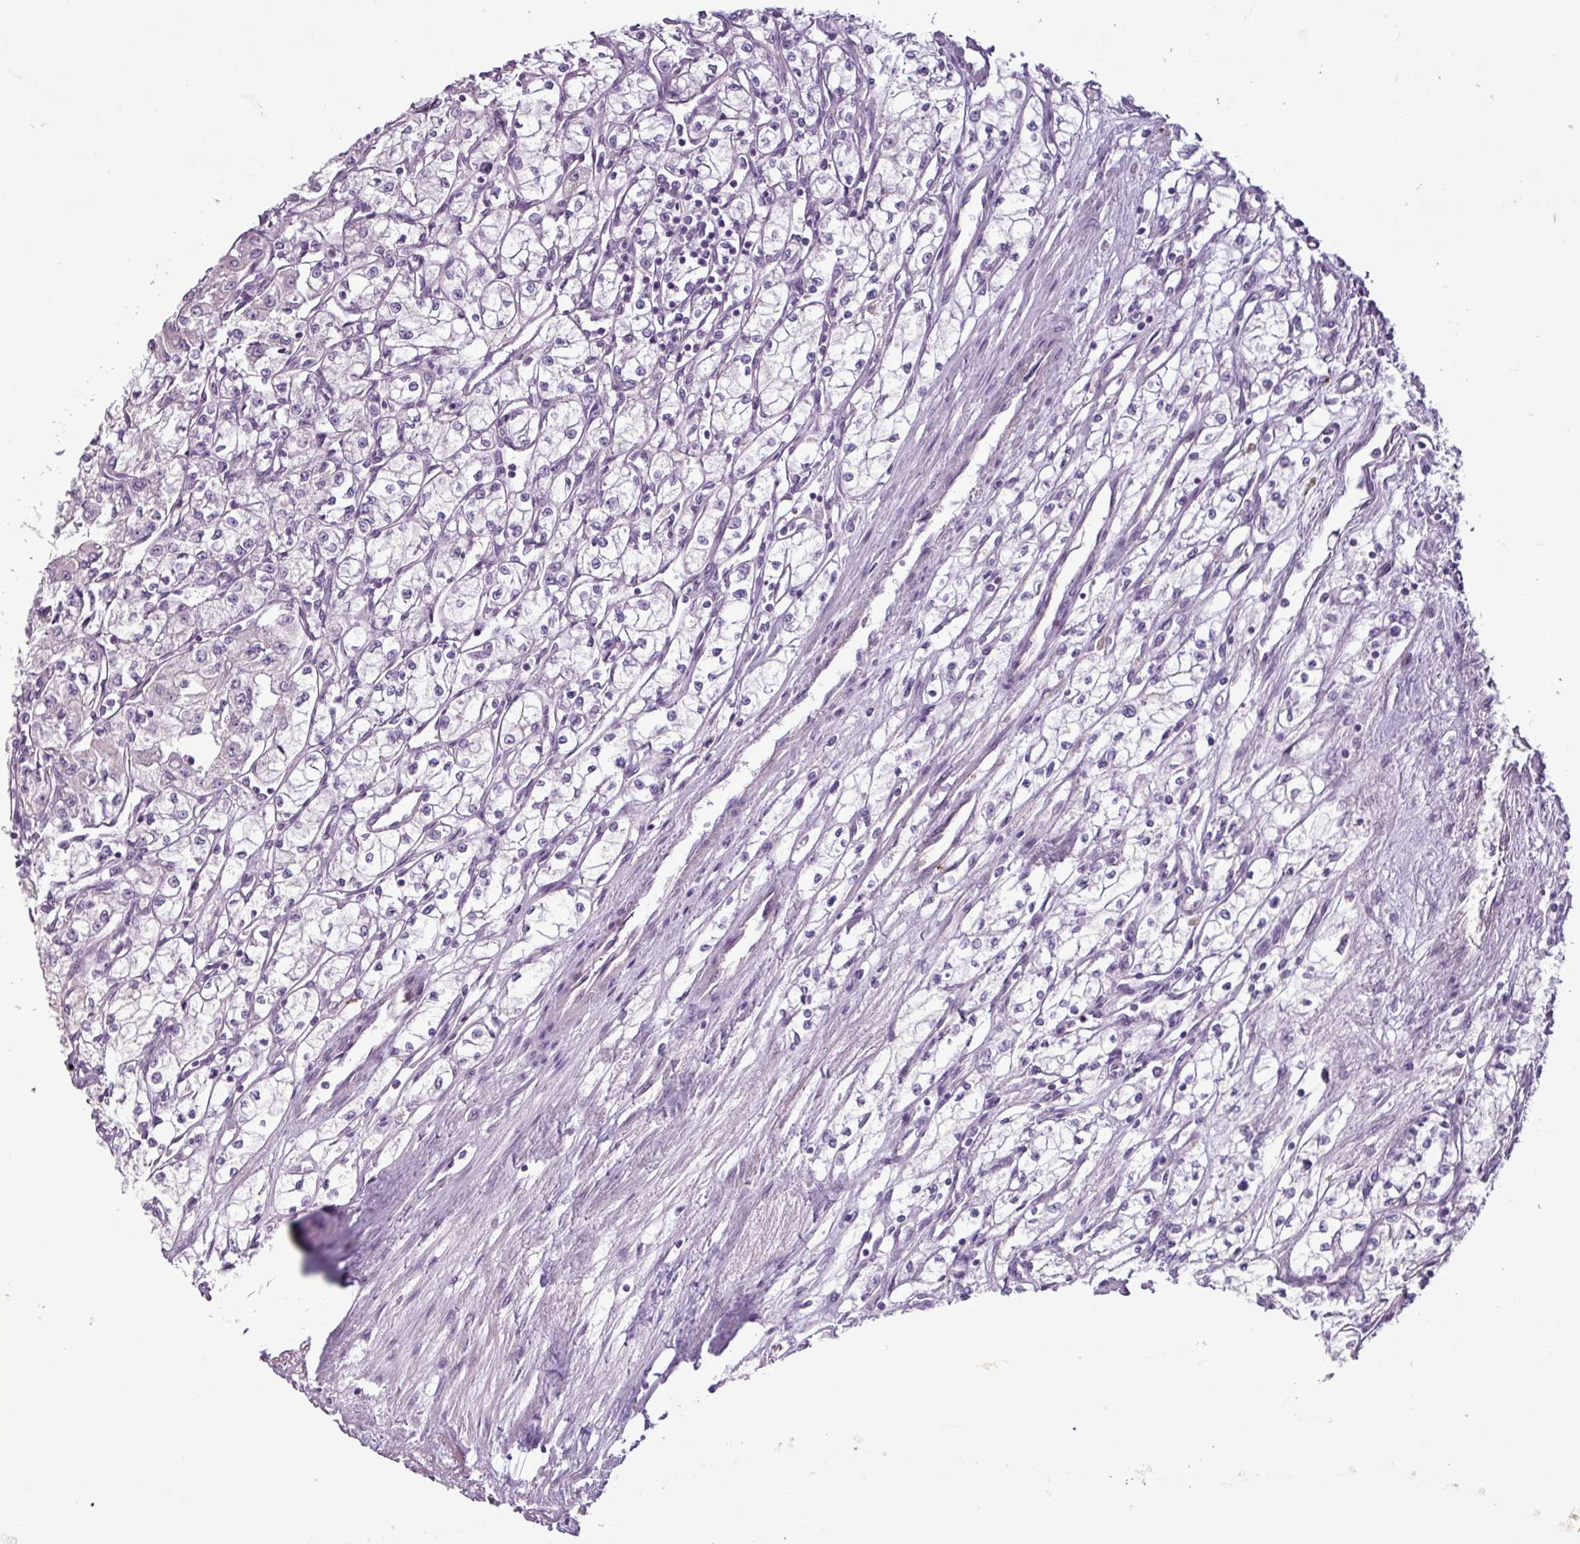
{"staining": {"intensity": "negative", "quantity": "none", "location": "none"}, "tissue": "renal cancer", "cell_type": "Tumor cells", "image_type": "cancer", "snomed": [{"axis": "morphology", "description": "Adenocarcinoma, NOS"}, {"axis": "topography", "description": "Kidney"}], "caption": "Micrograph shows no protein staining in tumor cells of renal cancer (adenocarcinoma) tissue.", "gene": "C9orf24", "patient": {"sex": "male", "age": 59}}